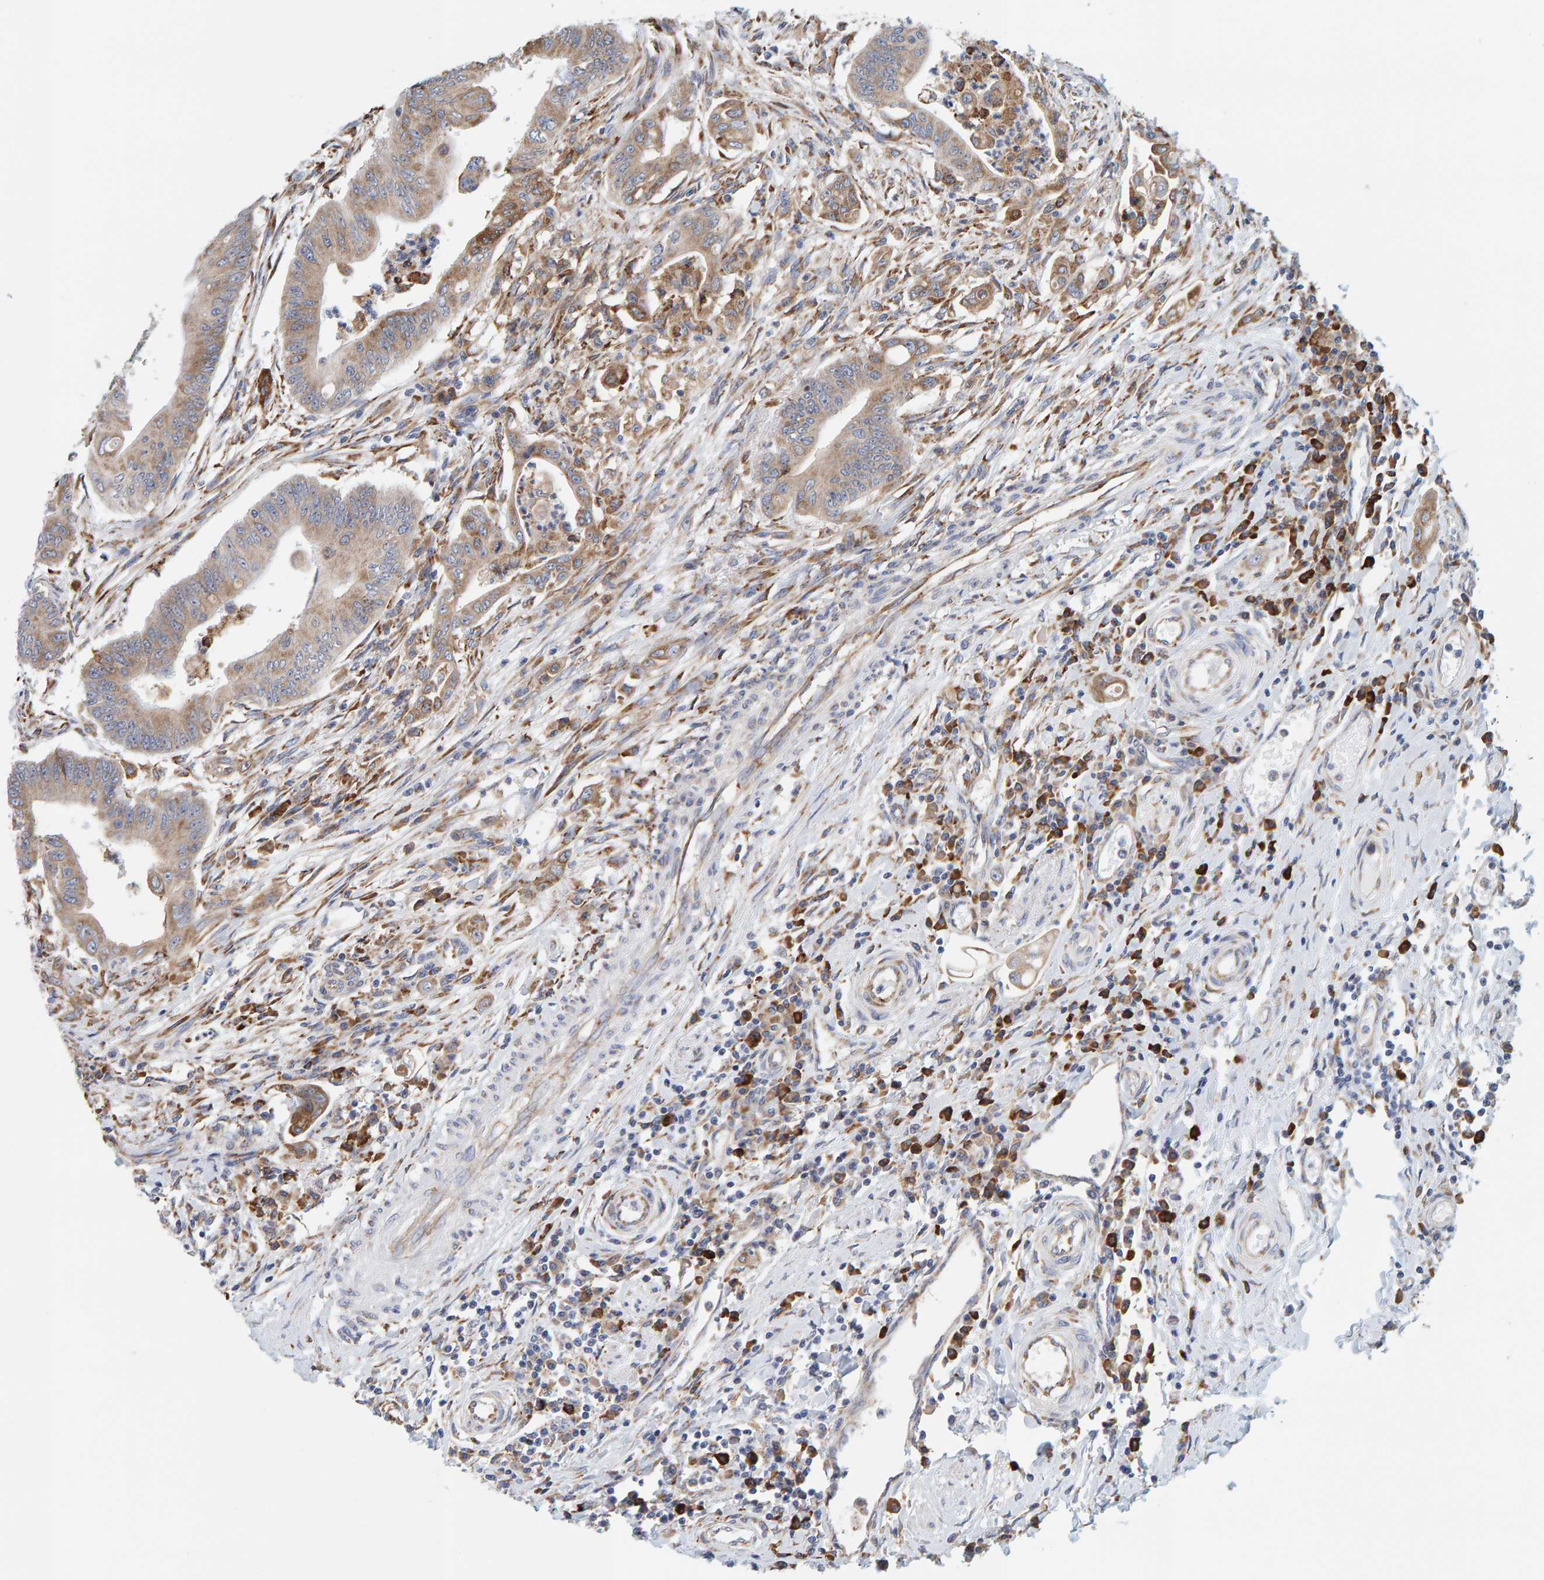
{"staining": {"intensity": "moderate", "quantity": "25%-75%", "location": "cytoplasmic/membranous"}, "tissue": "colorectal cancer", "cell_type": "Tumor cells", "image_type": "cancer", "snomed": [{"axis": "morphology", "description": "Adenoma, NOS"}, {"axis": "morphology", "description": "Adenocarcinoma, NOS"}, {"axis": "topography", "description": "Colon"}], "caption": "DAB (3,3'-diaminobenzidine) immunohistochemical staining of human colorectal cancer displays moderate cytoplasmic/membranous protein positivity in approximately 25%-75% of tumor cells.", "gene": "SGPL1", "patient": {"sex": "male", "age": 79}}